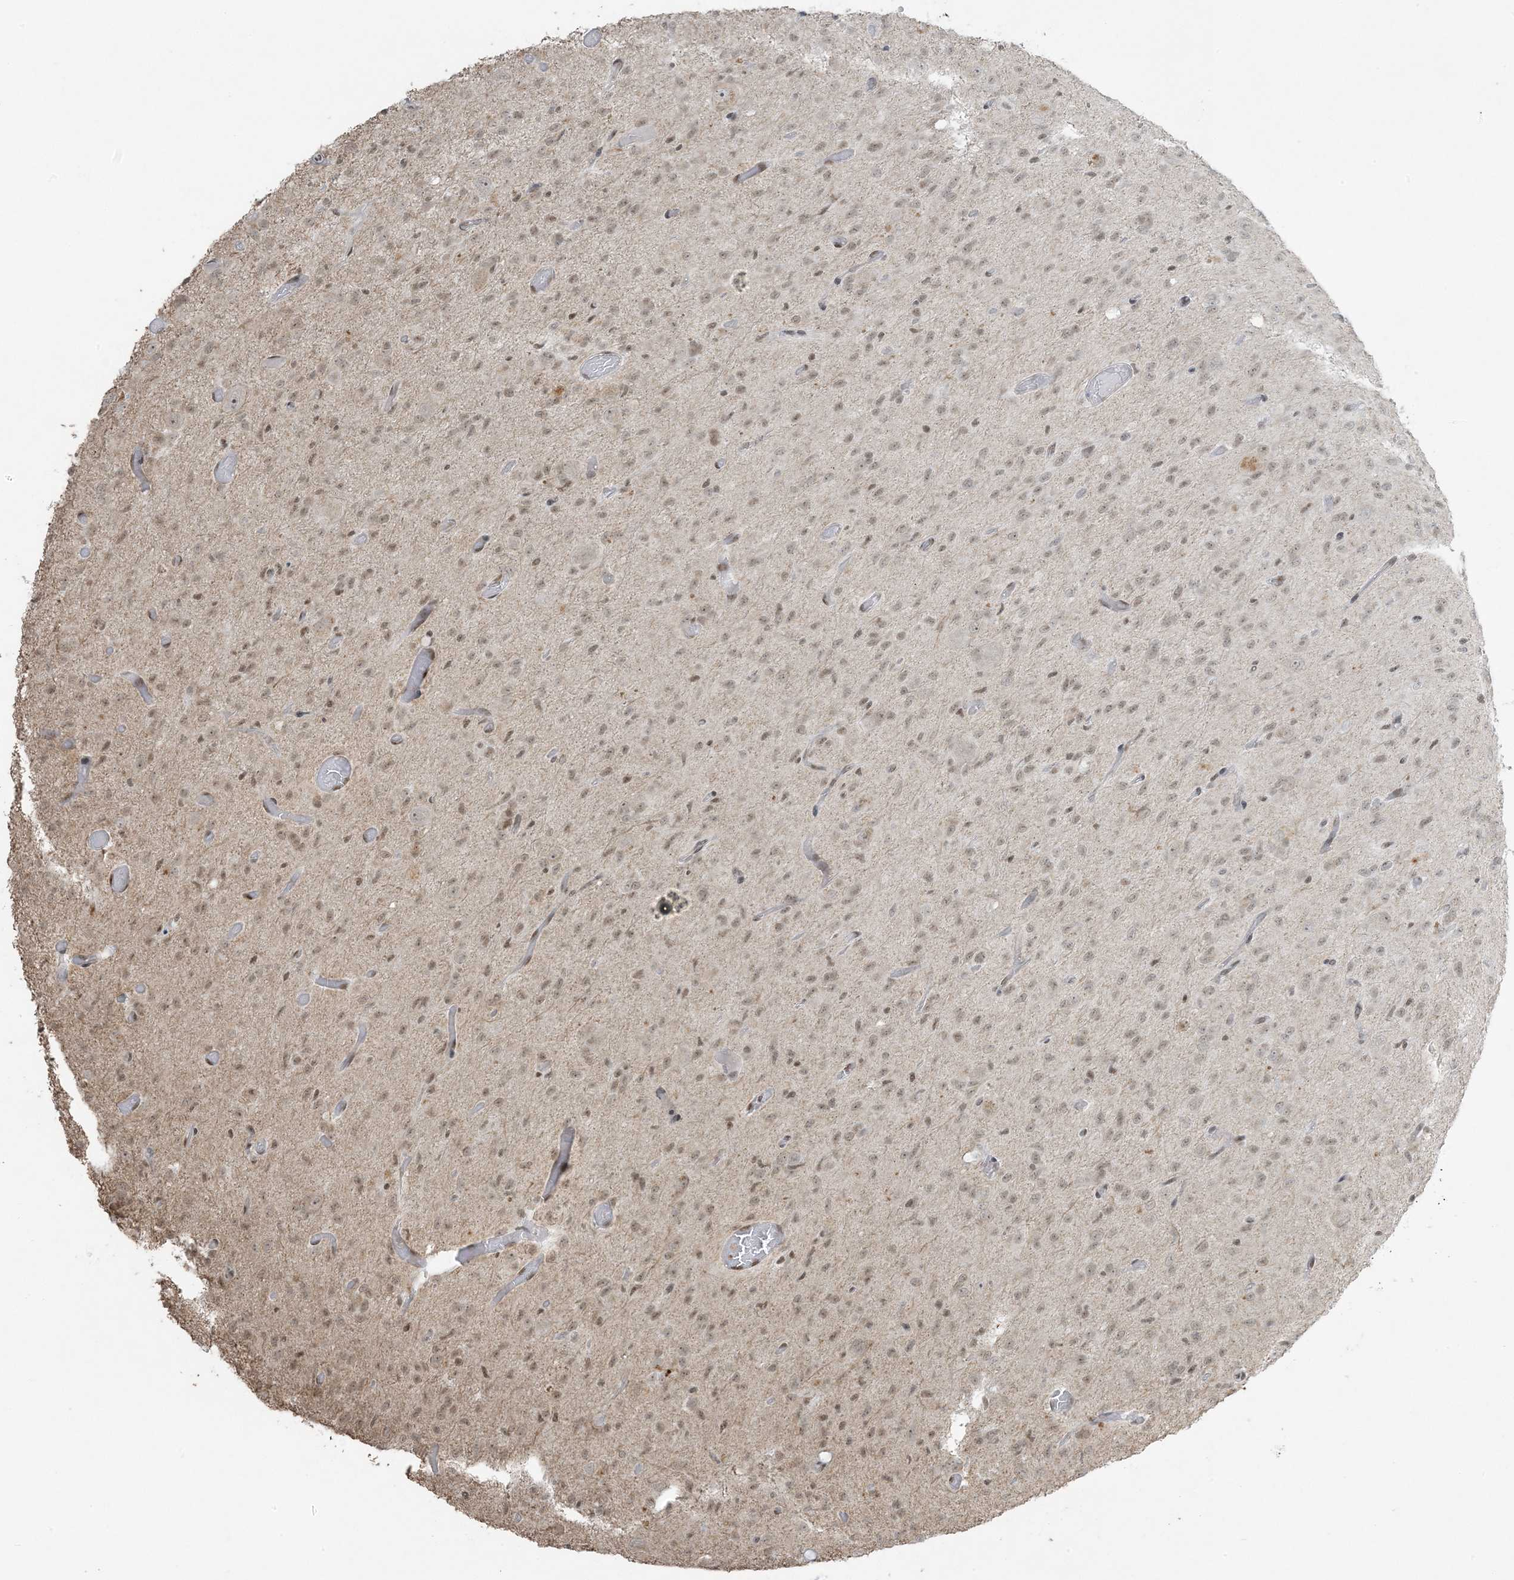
{"staining": {"intensity": "weak", "quantity": ">75%", "location": "nuclear"}, "tissue": "glioma", "cell_type": "Tumor cells", "image_type": "cancer", "snomed": [{"axis": "morphology", "description": "Glioma, malignant, High grade"}, {"axis": "topography", "description": "Brain"}], "caption": "Immunohistochemical staining of glioma demonstrates low levels of weak nuclear protein positivity in approximately >75% of tumor cells. The staining was performed using DAB to visualize the protein expression in brown, while the nuclei were stained in blue with hematoxylin (Magnification: 20x).", "gene": "ZNF787", "patient": {"sex": "female", "age": 59}}